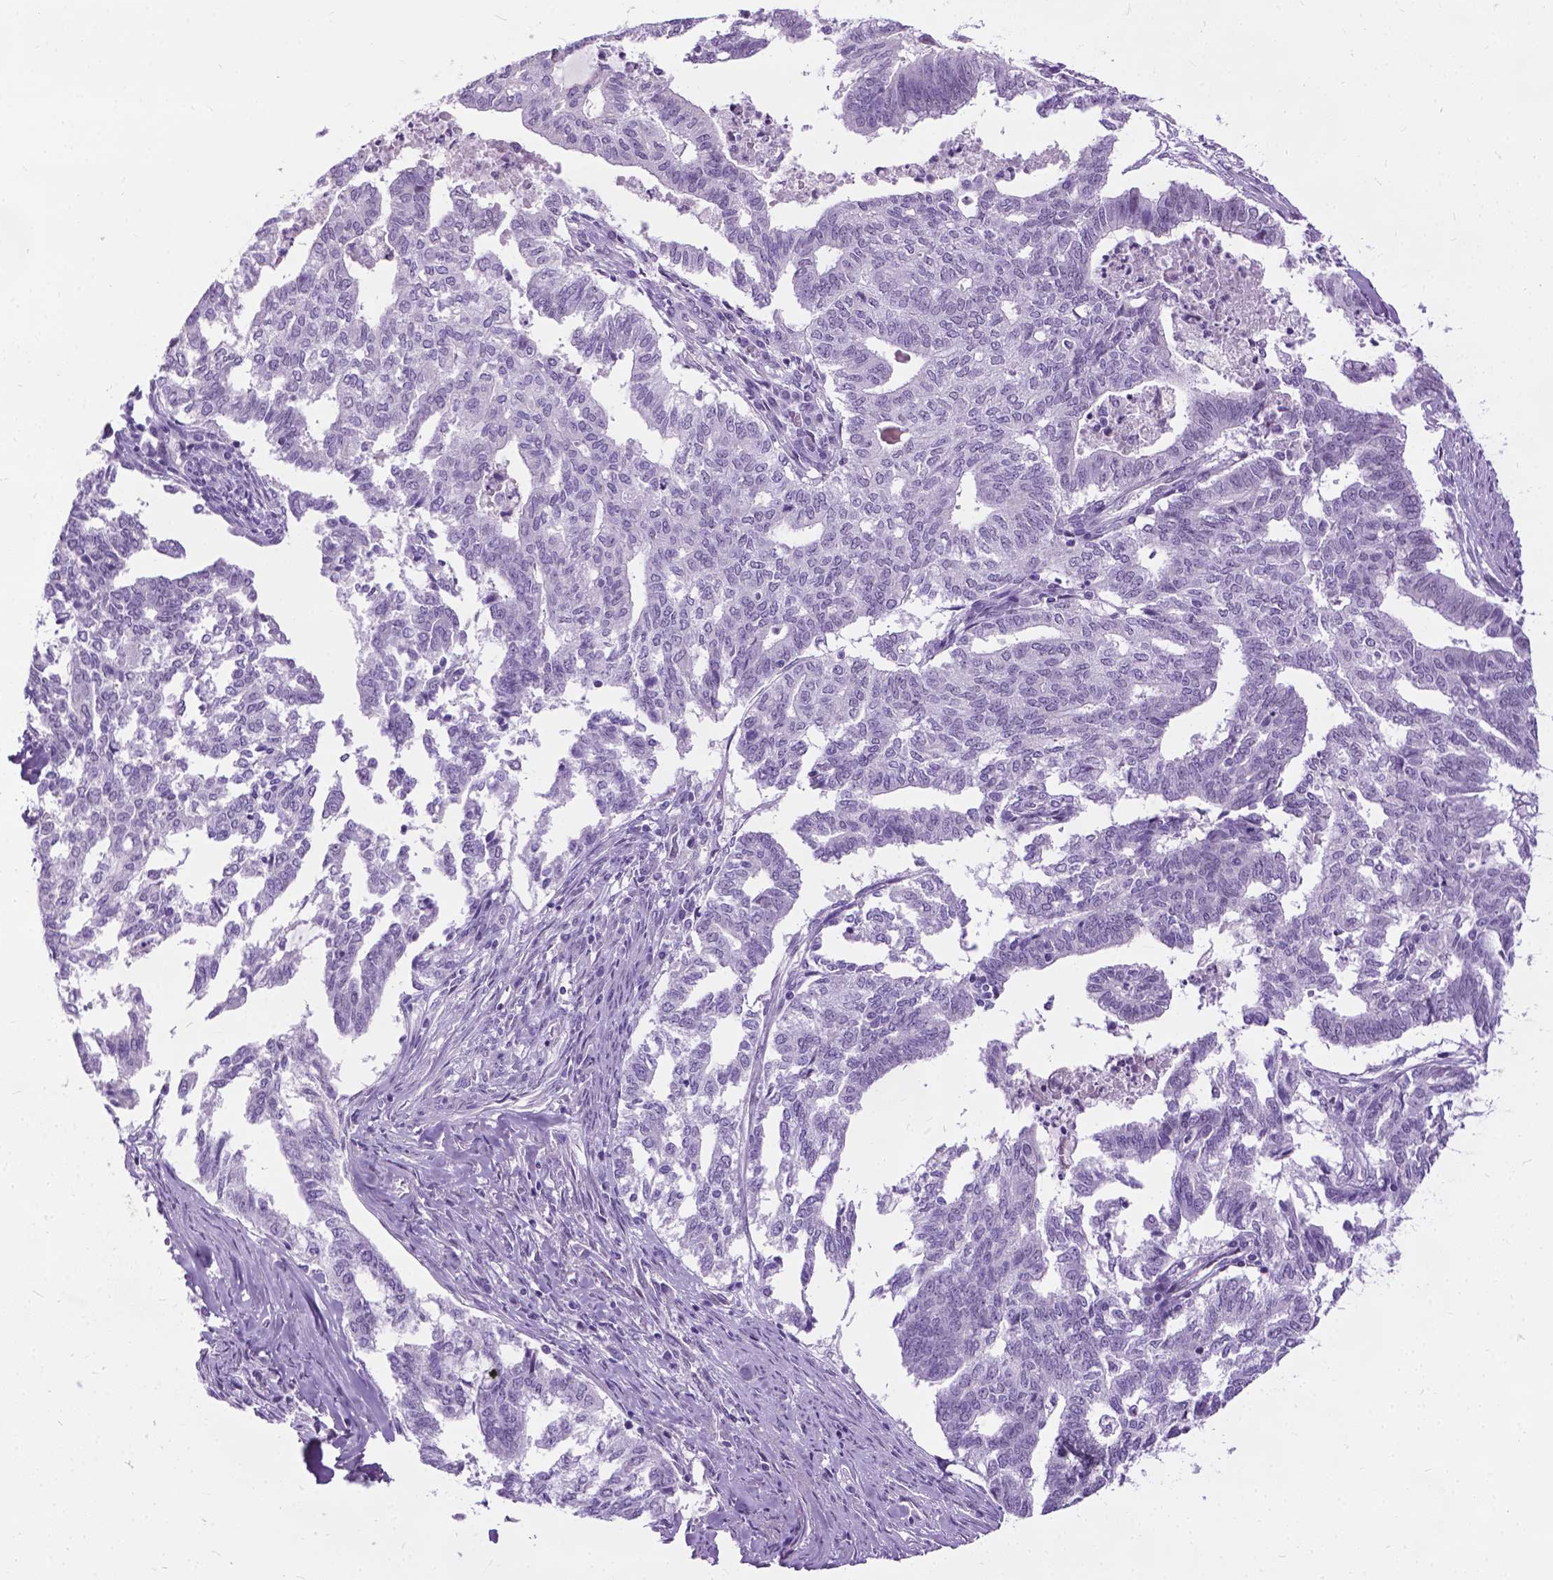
{"staining": {"intensity": "negative", "quantity": "none", "location": "none"}, "tissue": "endometrial cancer", "cell_type": "Tumor cells", "image_type": "cancer", "snomed": [{"axis": "morphology", "description": "Adenocarcinoma, NOS"}, {"axis": "topography", "description": "Endometrium"}], "caption": "IHC image of neoplastic tissue: endometrial adenocarcinoma stained with DAB demonstrates no significant protein positivity in tumor cells.", "gene": "PROB1", "patient": {"sex": "female", "age": 79}}